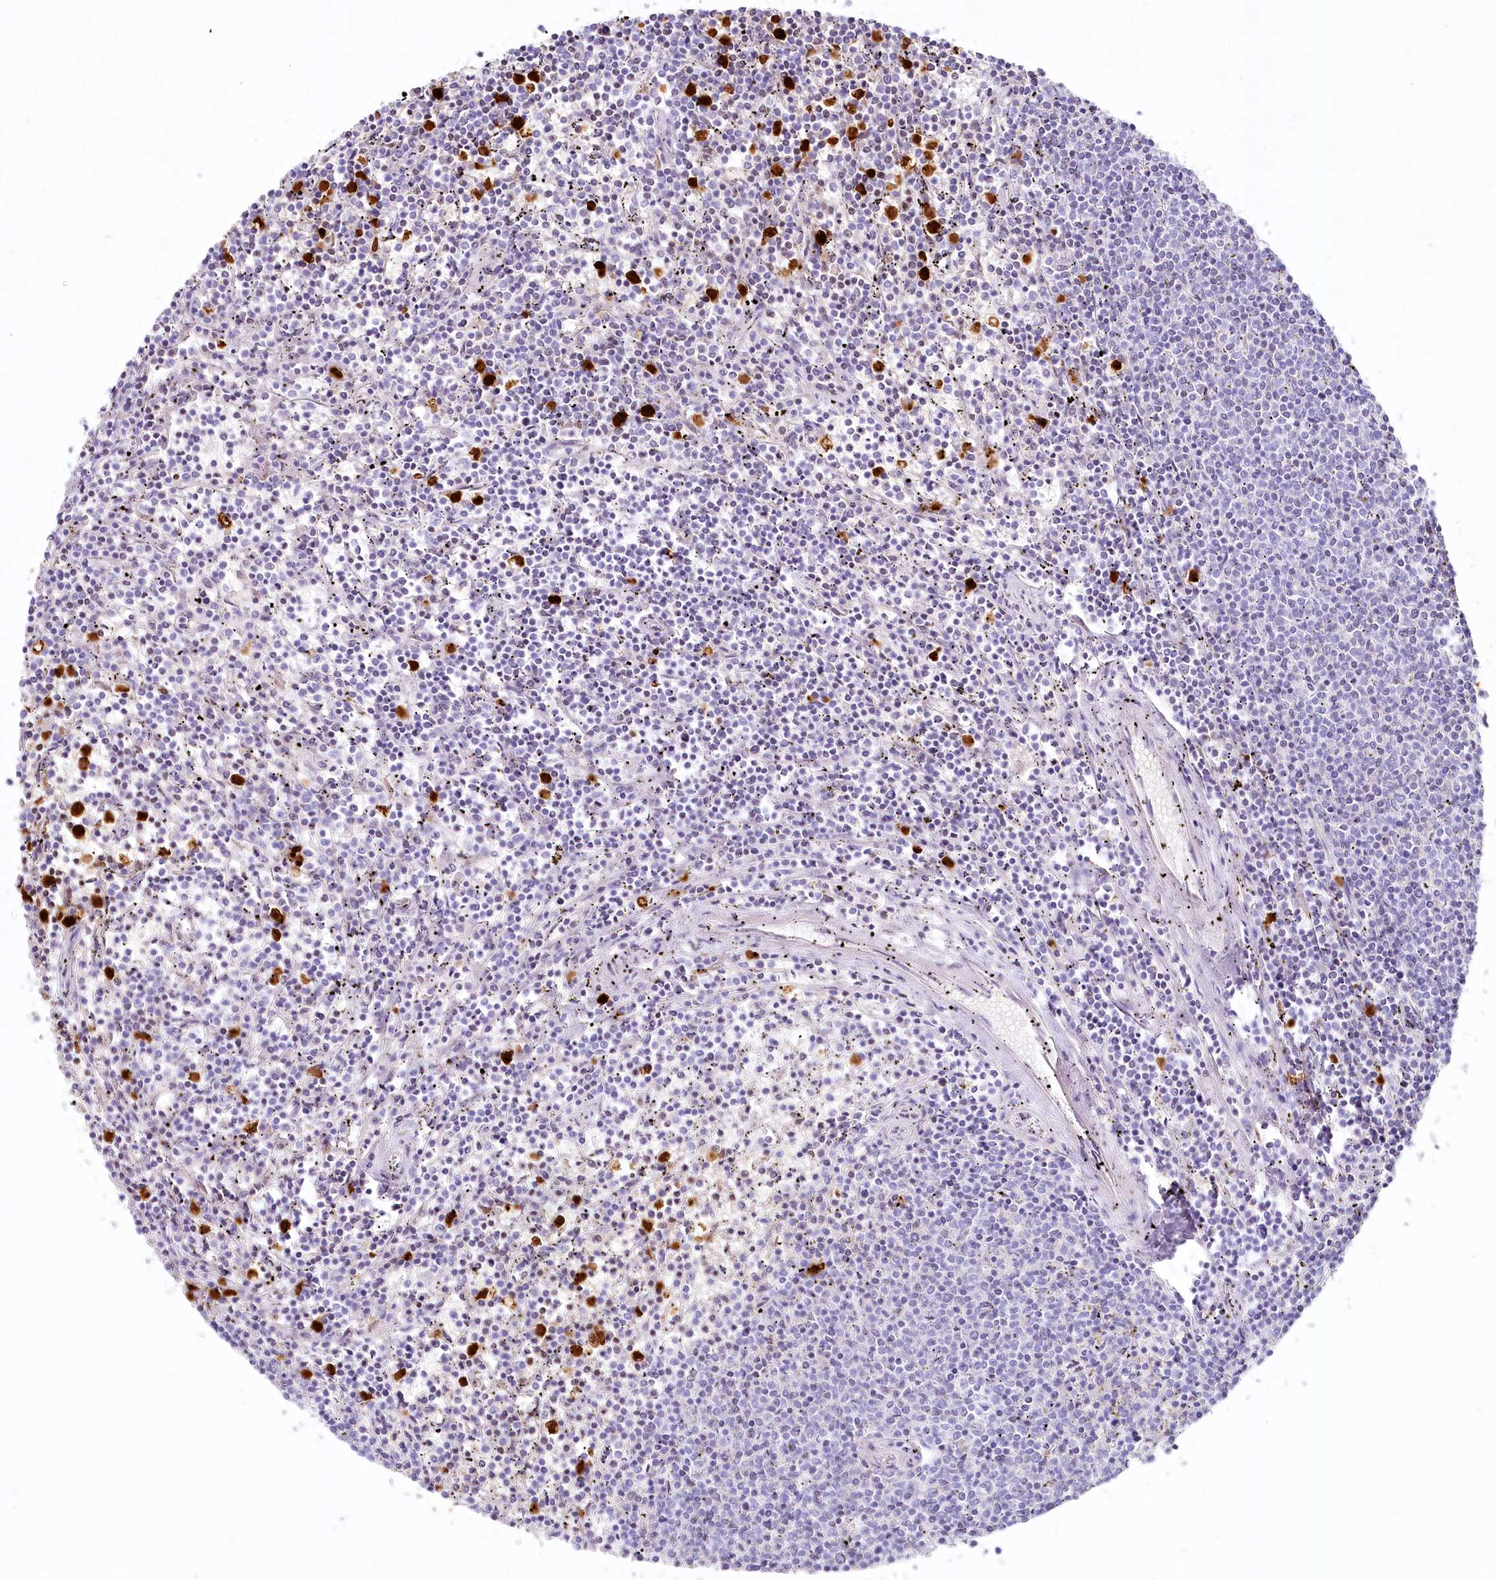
{"staining": {"intensity": "negative", "quantity": "none", "location": "none"}, "tissue": "lymphoma", "cell_type": "Tumor cells", "image_type": "cancer", "snomed": [{"axis": "morphology", "description": "Malignant lymphoma, non-Hodgkin's type, Low grade"}, {"axis": "topography", "description": "Spleen"}], "caption": "Human lymphoma stained for a protein using immunohistochemistry exhibits no positivity in tumor cells.", "gene": "IFIT5", "patient": {"sex": "female", "age": 50}}